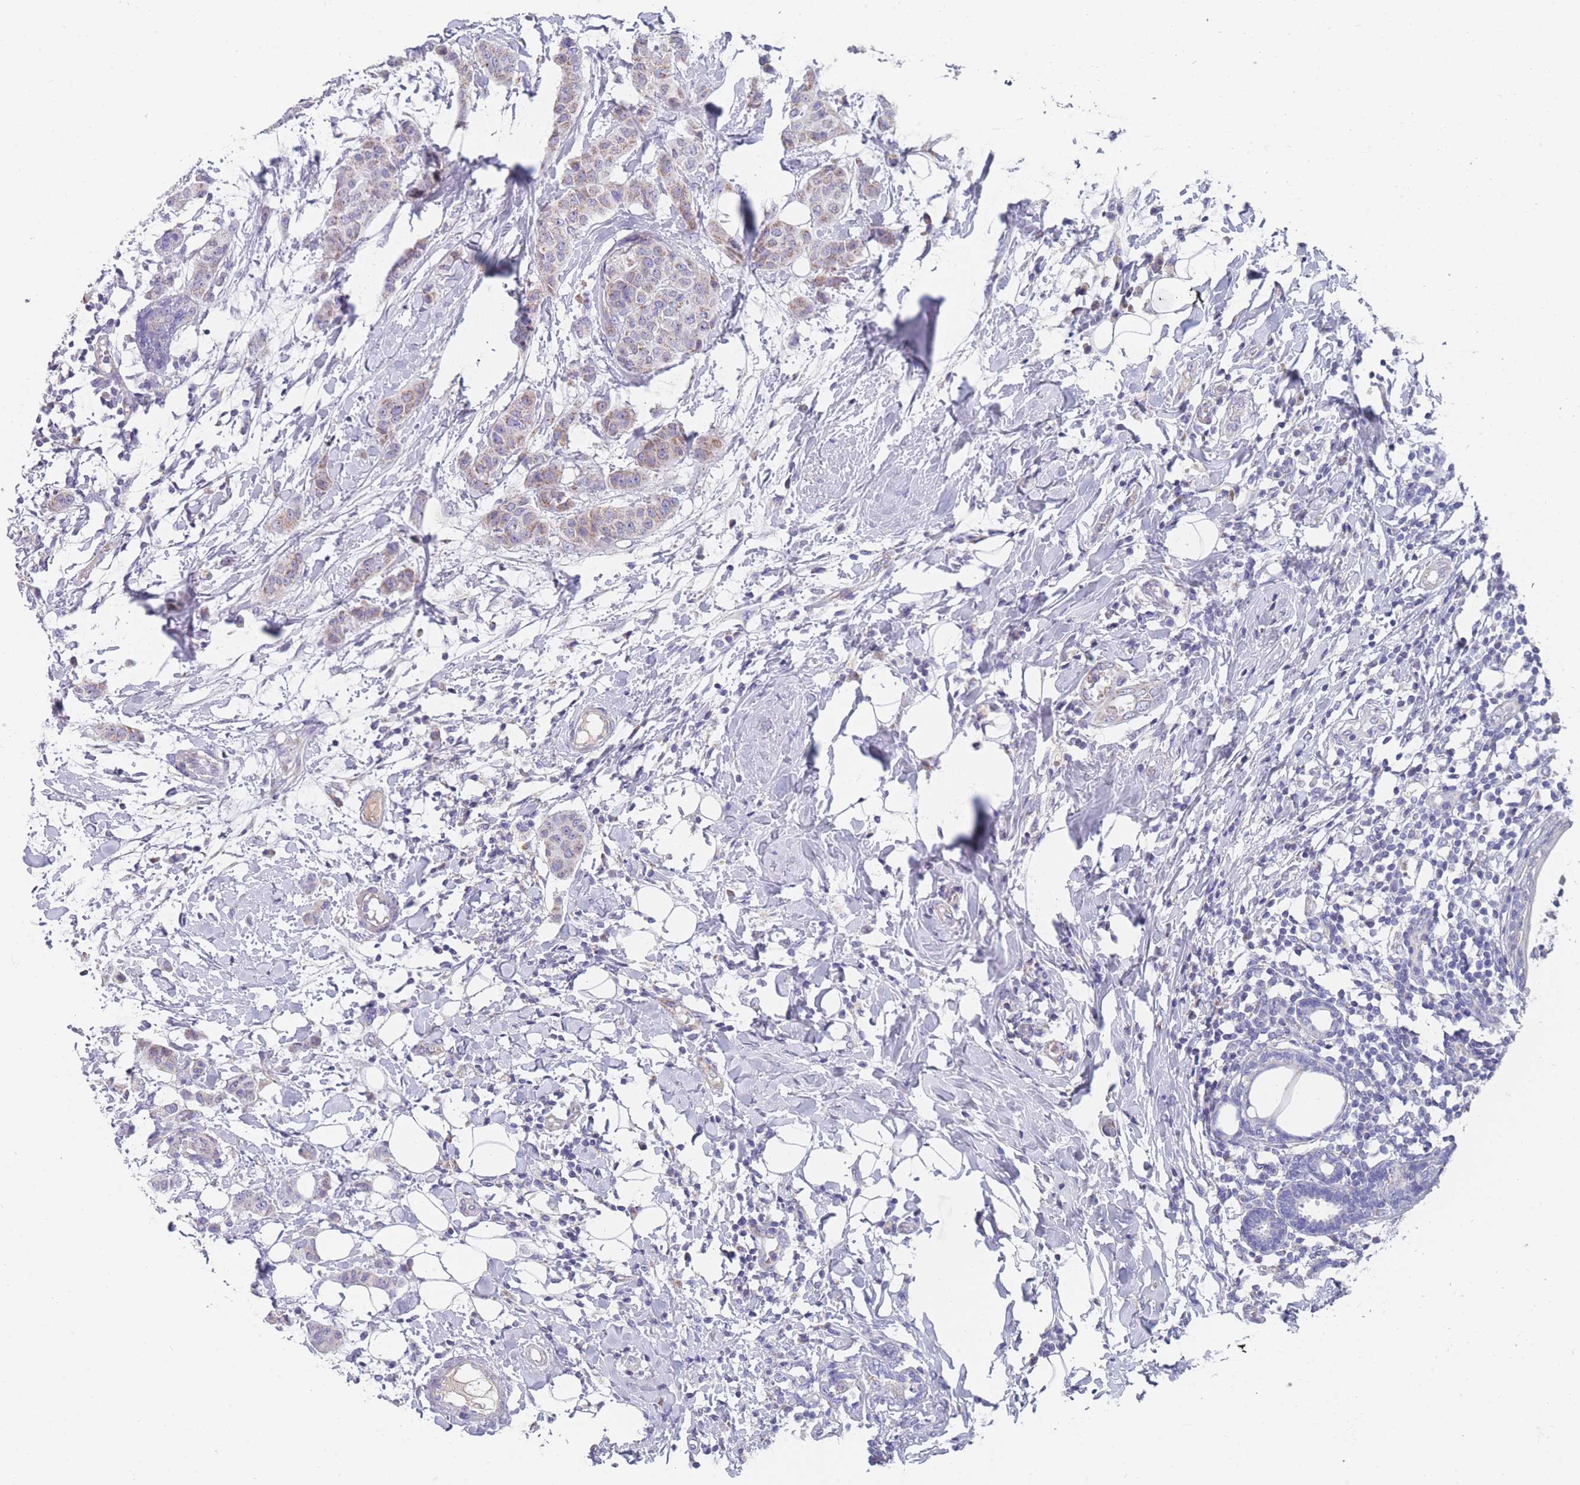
{"staining": {"intensity": "weak", "quantity": "25%-75%", "location": "cytoplasmic/membranous"}, "tissue": "breast cancer", "cell_type": "Tumor cells", "image_type": "cancer", "snomed": [{"axis": "morphology", "description": "Duct carcinoma"}, {"axis": "topography", "description": "Breast"}], "caption": "This image displays IHC staining of breast intraductal carcinoma, with low weak cytoplasmic/membranous positivity in about 25%-75% of tumor cells.", "gene": "MRPS14", "patient": {"sex": "female", "age": 40}}